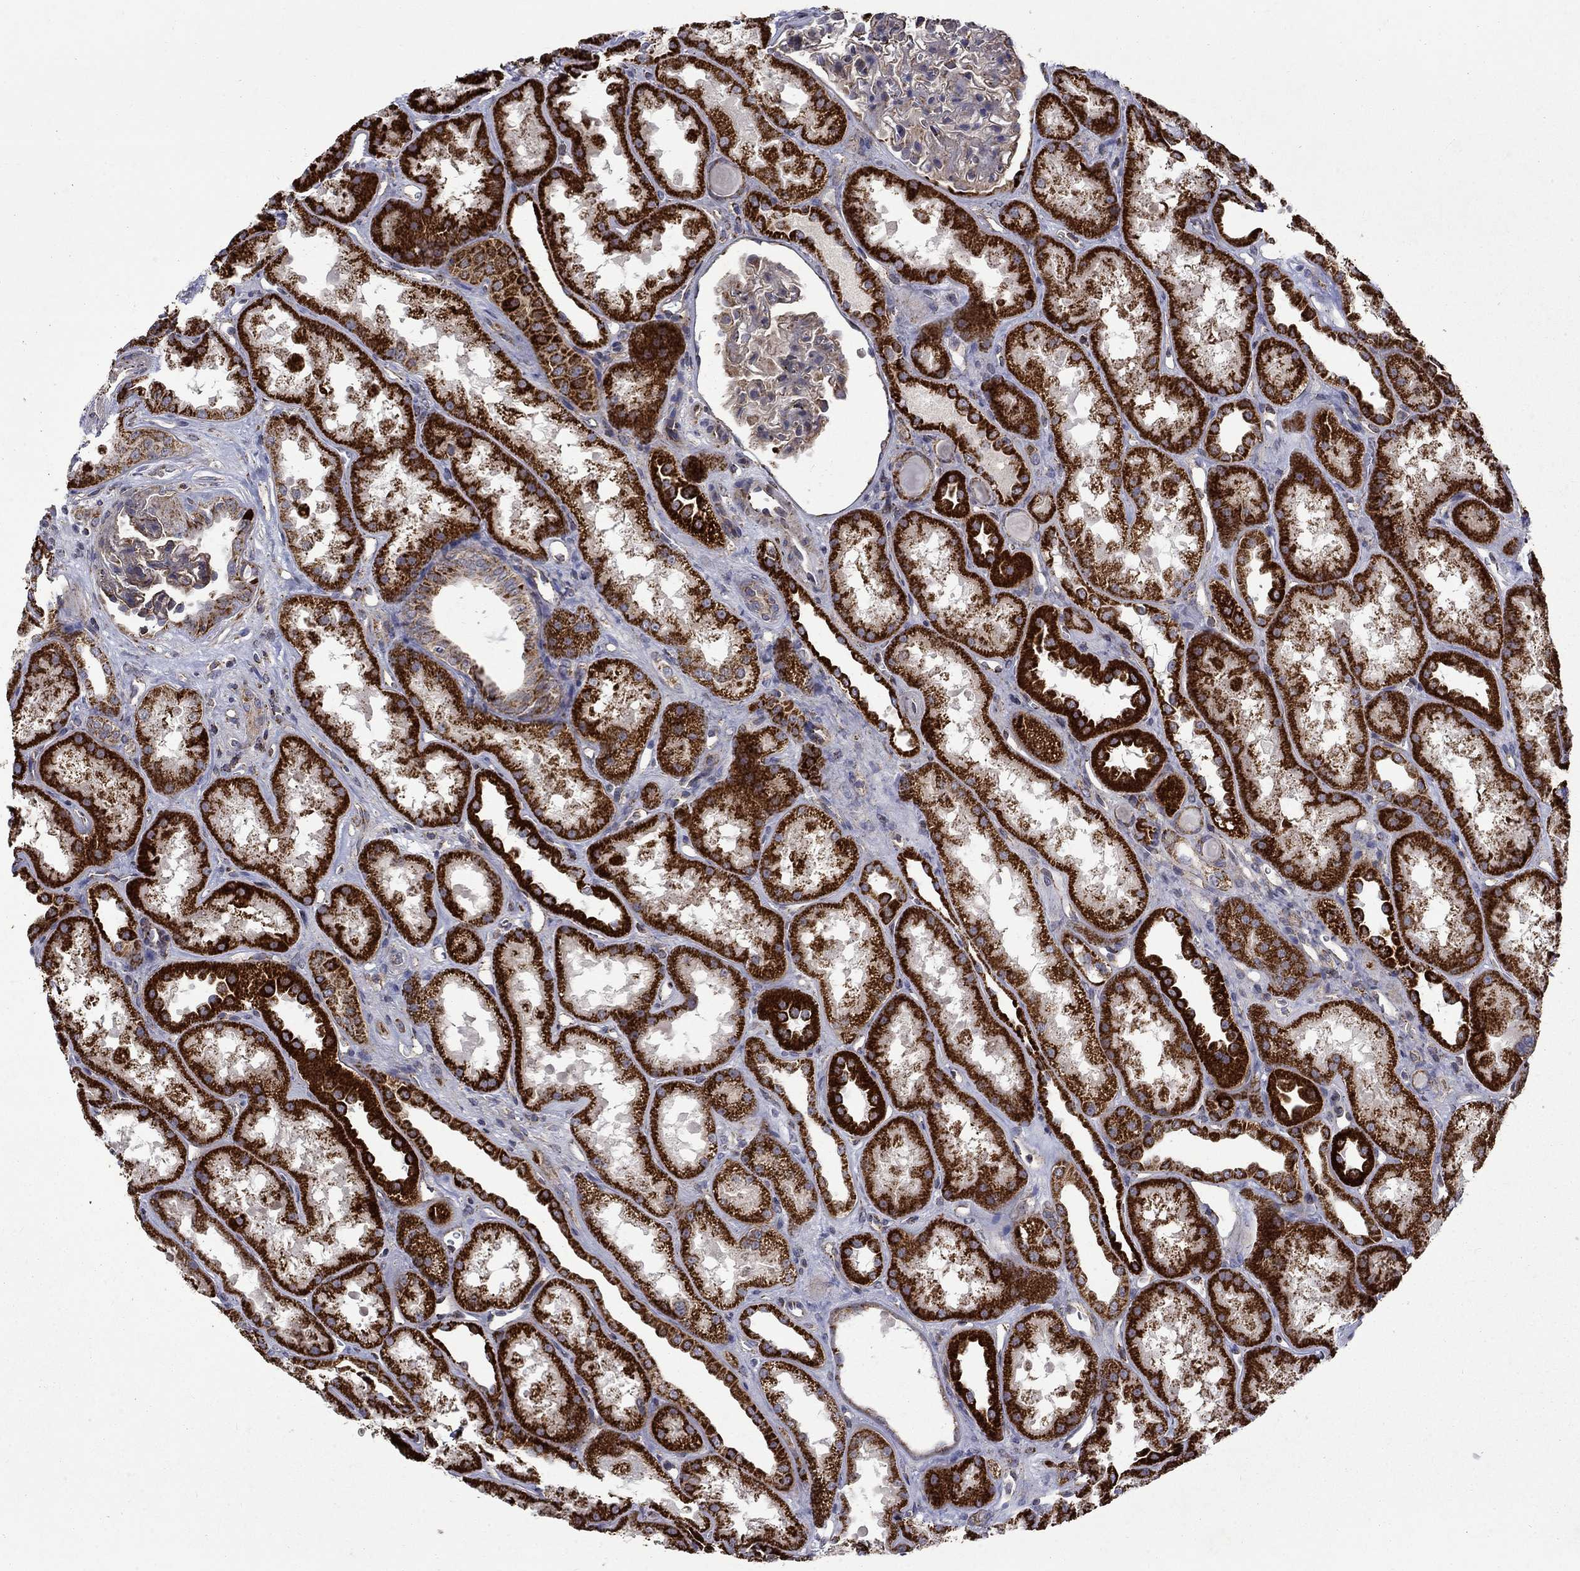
{"staining": {"intensity": "negative", "quantity": "none", "location": "none"}, "tissue": "kidney", "cell_type": "Cells in glomeruli", "image_type": "normal", "snomed": [{"axis": "morphology", "description": "Normal tissue, NOS"}, {"axis": "topography", "description": "Kidney"}], "caption": "DAB immunohistochemical staining of normal kidney shows no significant expression in cells in glomeruli. Brightfield microscopy of immunohistochemistry (IHC) stained with DAB (3,3'-diaminobenzidine) (brown) and hematoxylin (blue), captured at high magnification.", "gene": "PCBP3", "patient": {"sex": "male", "age": 61}}